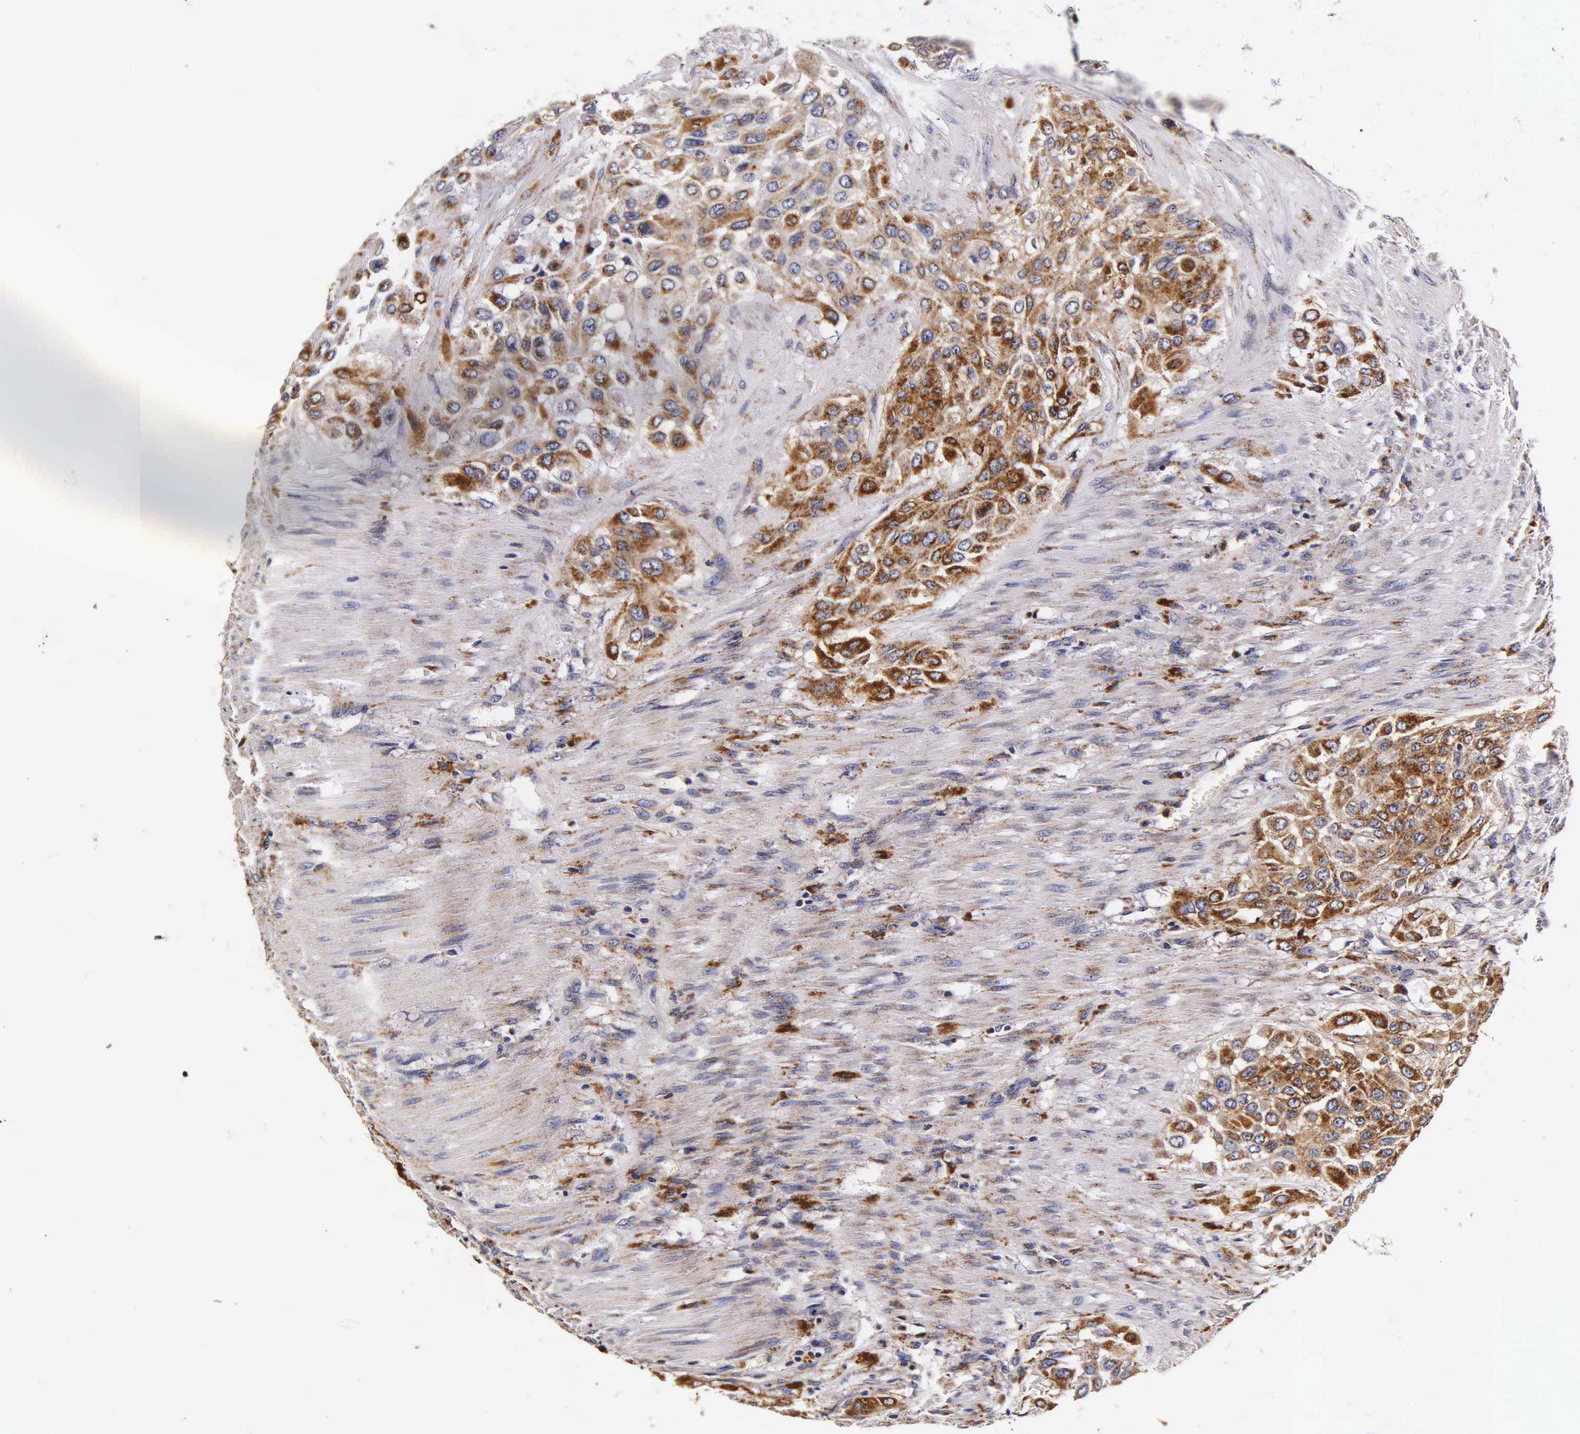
{"staining": {"intensity": "strong", "quantity": ">75%", "location": "cytoplasmic/membranous"}, "tissue": "urothelial cancer", "cell_type": "Tumor cells", "image_type": "cancer", "snomed": [{"axis": "morphology", "description": "Urothelial carcinoma, High grade"}, {"axis": "topography", "description": "Urinary bladder"}], "caption": "About >75% of tumor cells in urothelial carcinoma (high-grade) demonstrate strong cytoplasmic/membranous protein positivity as visualized by brown immunohistochemical staining.", "gene": "CTSB", "patient": {"sex": "male", "age": 57}}